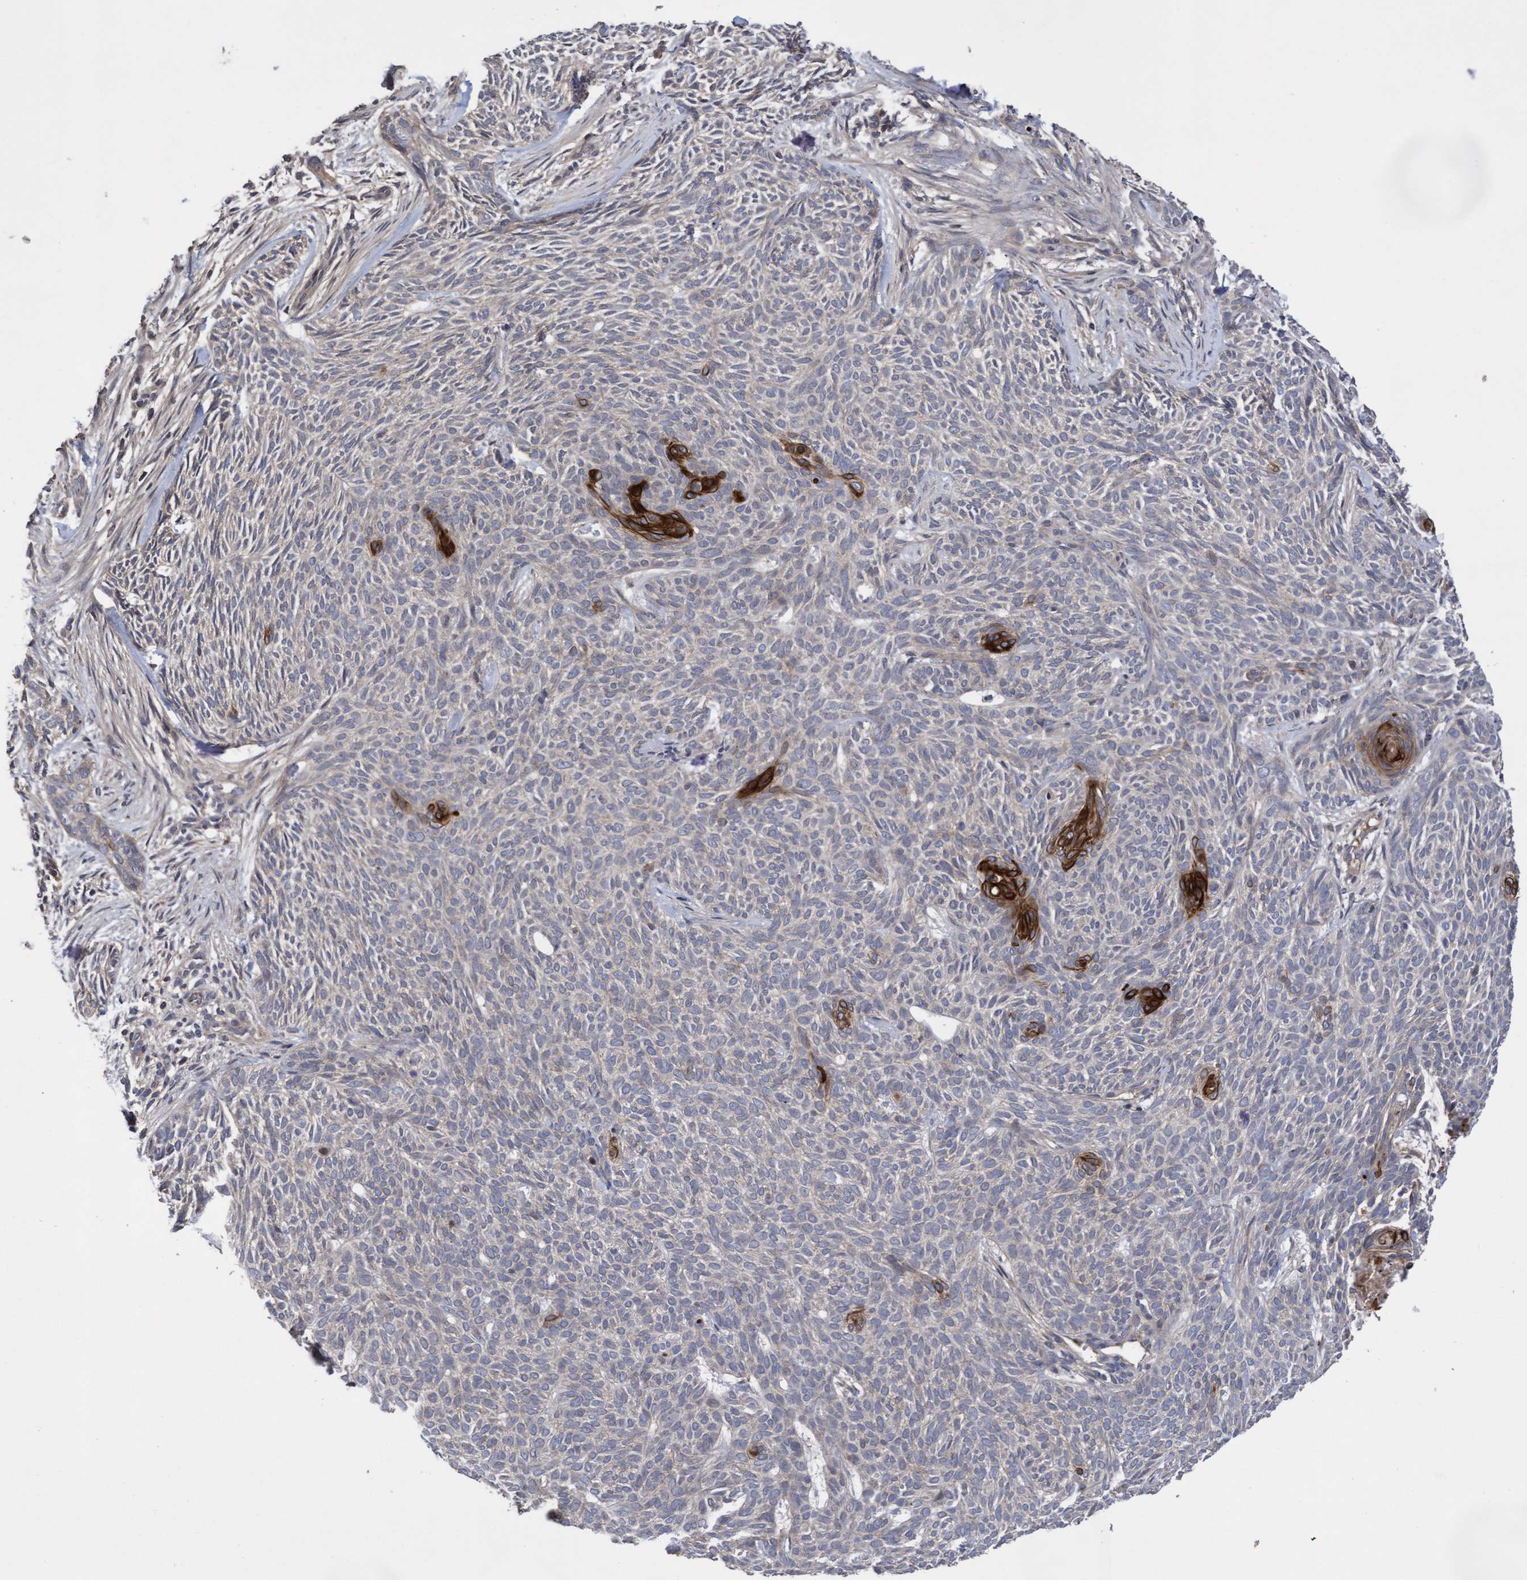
{"staining": {"intensity": "strong", "quantity": "<25%", "location": "cytoplasmic/membranous"}, "tissue": "skin cancer", "cell_type": "Tumor cells", "image_type": "cancer", "snomed": [{"axis": "morphology", "description": "Basal cell carcinoma"}, {"axis": "topography", "description": "Skin"}], "caption": "DAB (3,3'-diaminobenzidine) immunohistochemical staining of skin basal cell carcinoma shows strong cytoplasmic/membranous protein positivity in about <25% of tumor cells. The staining was performed using DAB (3,3'-diaminobenzidine), with brown indicating positive protein expression. Nuclei are stained blue with hematoxylin.", "gene": "COBL", "patient": {"sex": "female", "age": 59}}